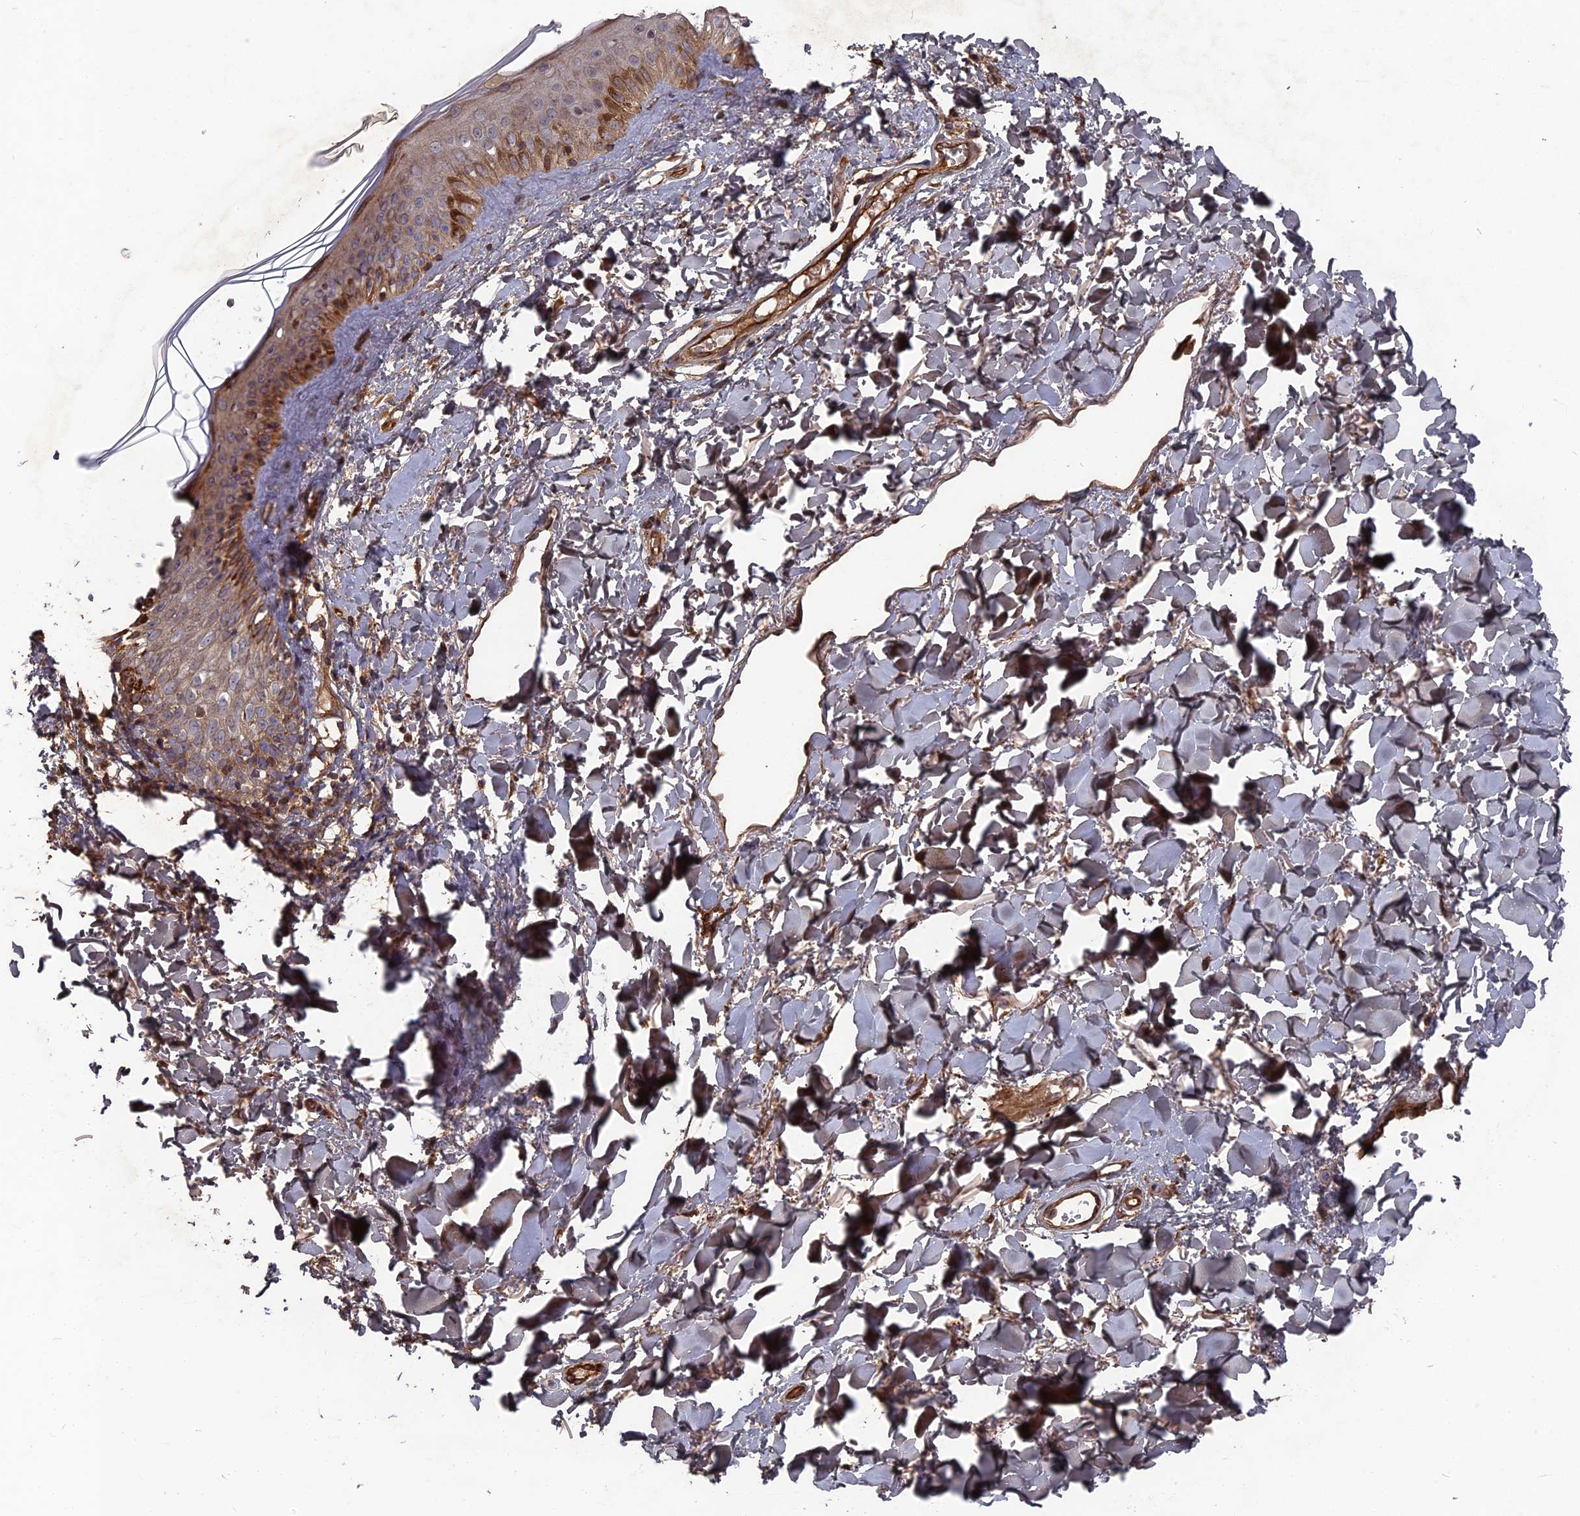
{"staining": {"intensity": "moderate", "quantity": ">75%", "location": "cytoplasmic/membranous,nuclear"}, "tissue": "skin", "cell_type": "Fibroblasts", "image_type": "normal", "snomed": [{"axis": "morphology", "description": "Normal tissue, NOS"}, {"axis": "topography", "description": "Skin"}], "caption": "IHC (DAB) staining of unremarkable skin demonstrates moderate cytoplasmic/membranous,nuclear protein positivity in approximately >75% of fibroblasts.", "gene": "DEF8", "patient": {"sex": "female", "age": 58}}